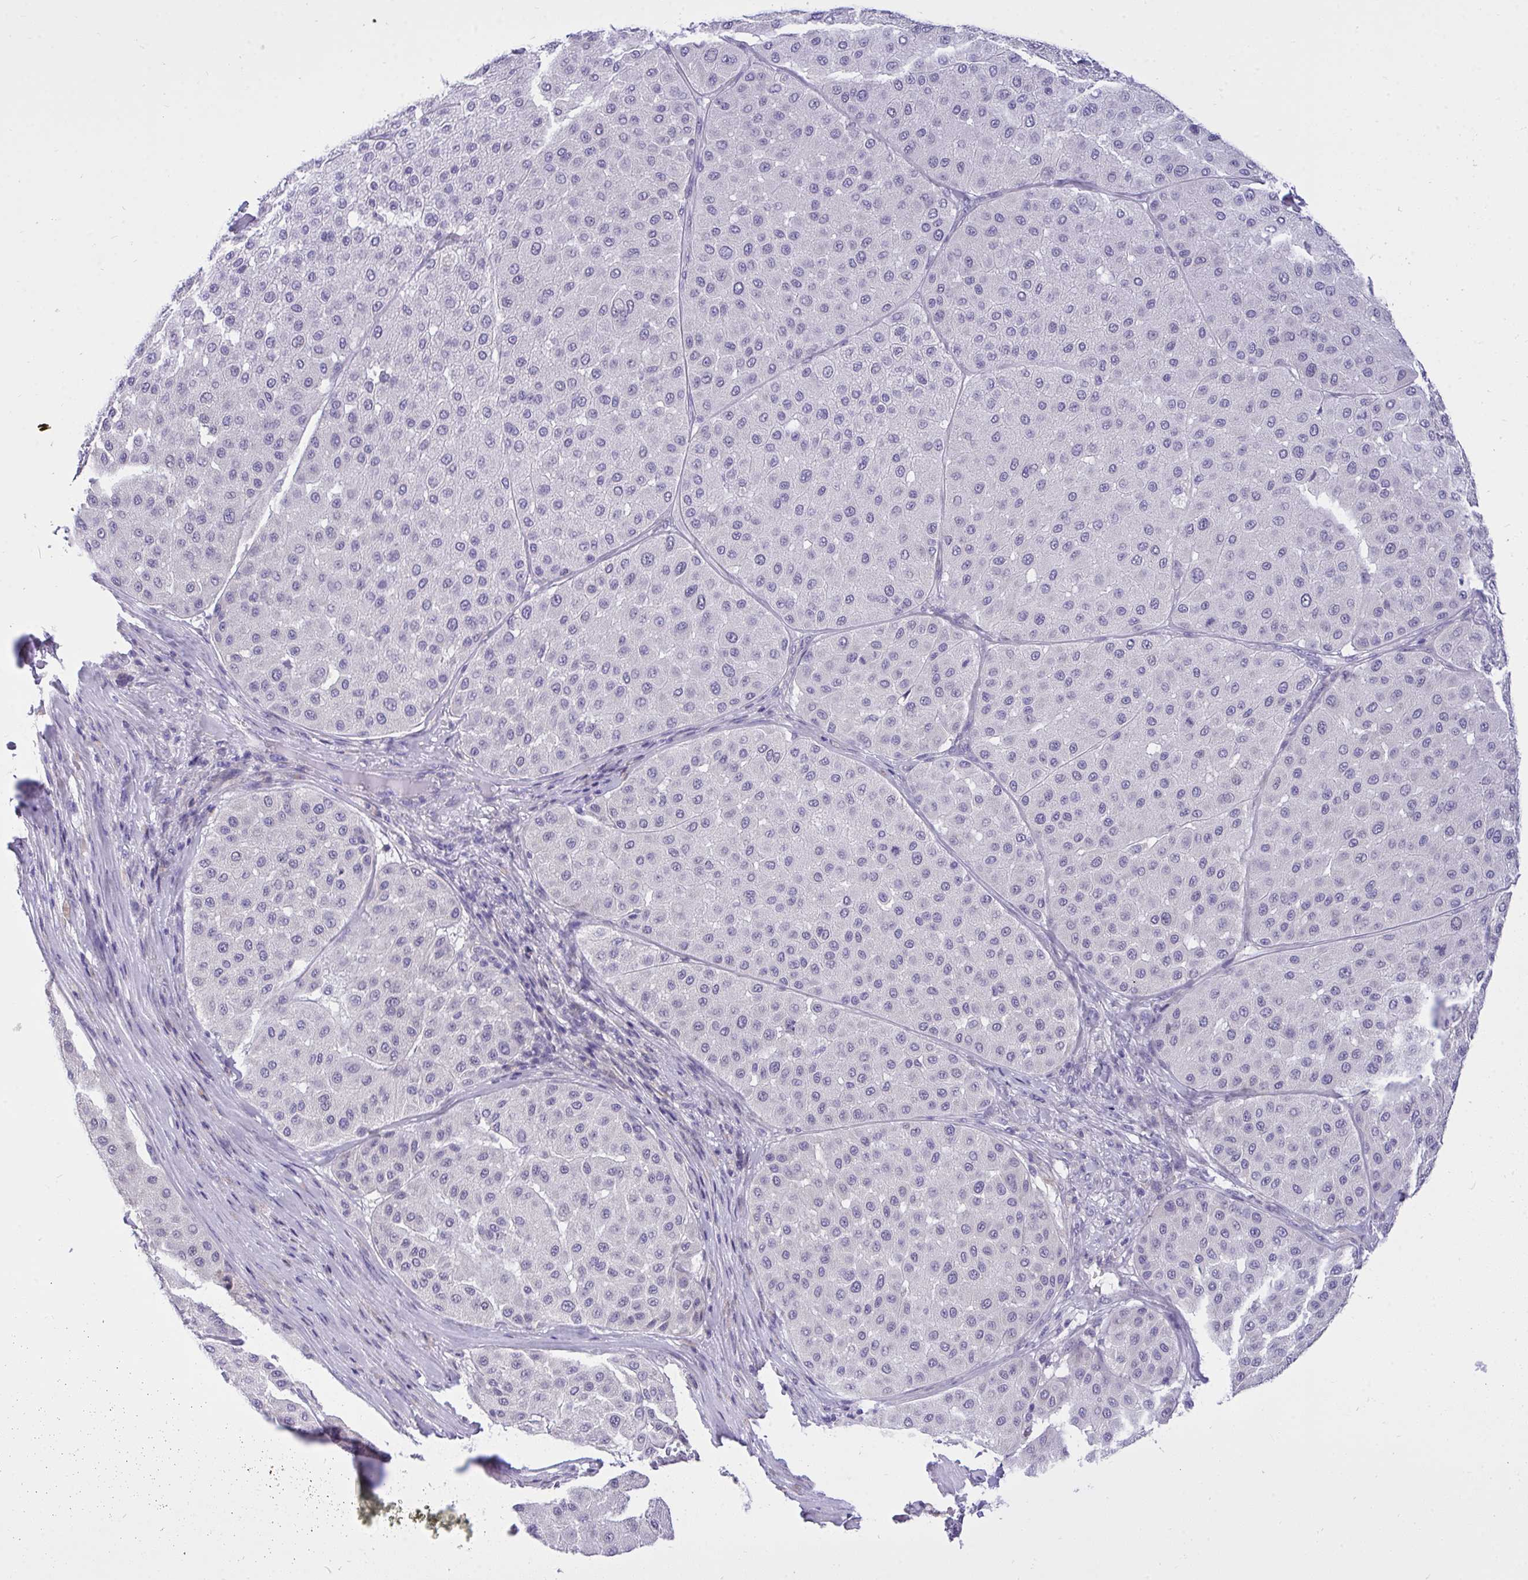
{"staining": {"intensity": "negative", "quantity": "none", "location": "none"}, "tissue": "melanoma", "cell_type": "Tumor cells", "image_type": "cancer", "snomed": [{"axis": "morphology", "description": "Malignant melanoma, Metastatic site"}, {"axis": "topography", "description": "Smooth muscle"}], "caption": "Immunohistochemistry micrograph of neoplastic tissue: melanoma stained with DAB displays no significant protein staining in tumor cells. (Brightfield microscopy of DAB (3,3'-diaminobenzidine) immunohistochemistry (IHC) at high magnification).", "gene": "VGLL3", "patient": {"sex": "male", "age": 41}}